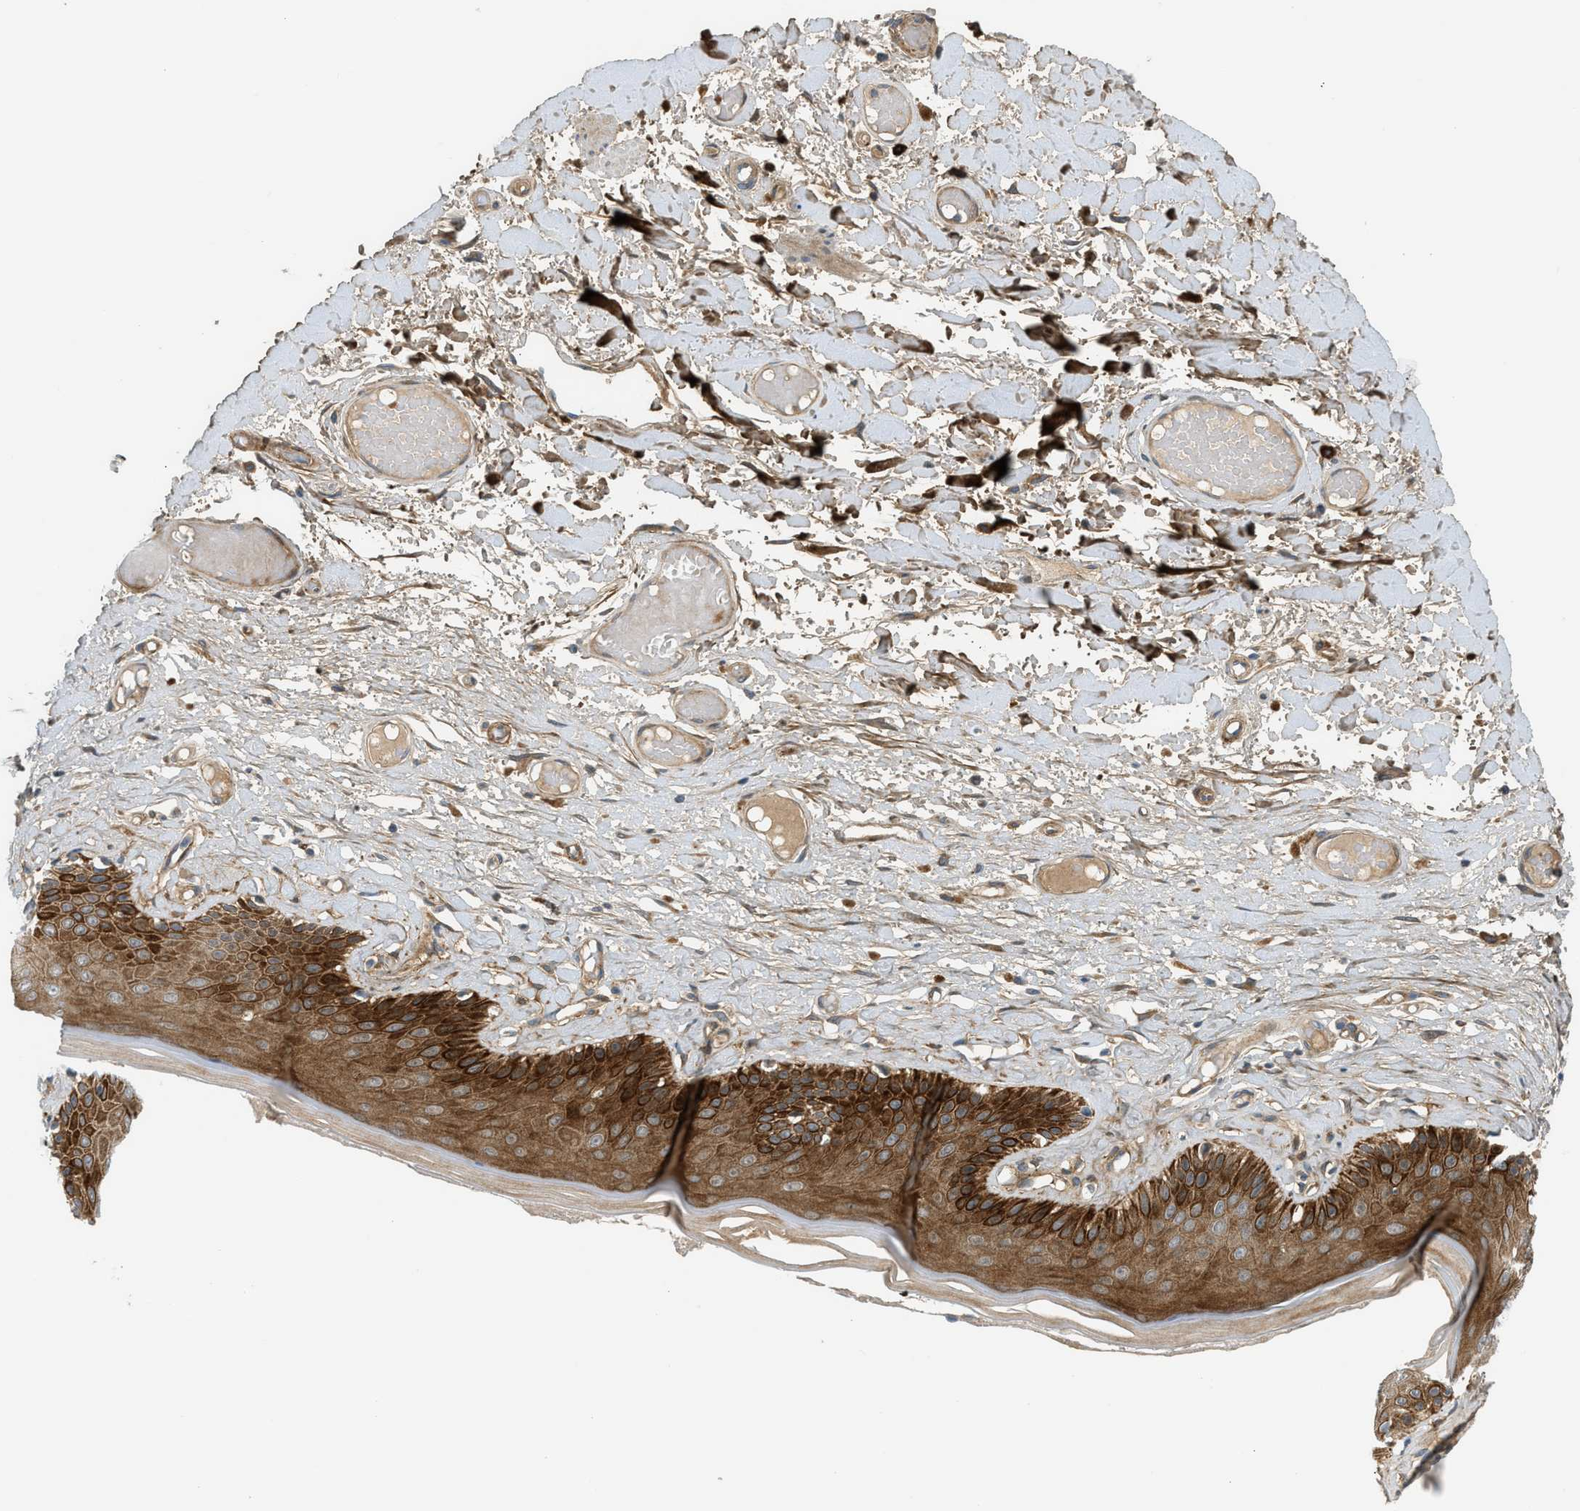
{"staining": {"intensity": "strong", "quantity": ">75%", "location": "cytoplasmic/membranous"}, "tissue": "skin", "cell_type": "Epidermal cells", "image_type": "normal", "snomed": [{"axis": "morphology", "description": "Normal tissue, NOS"}, {"axis": "topography", "description": "Vulva"}], "caption": "Immunohistochemistry histopathology image of benign skin stained for a protein (brown), which demonstrates high levels of strong cytoplasmic/membranous positivity in about >75% of epidermal cells.", "gene": "EDNRA", "patient": {"sex": "female", "age": 73}}